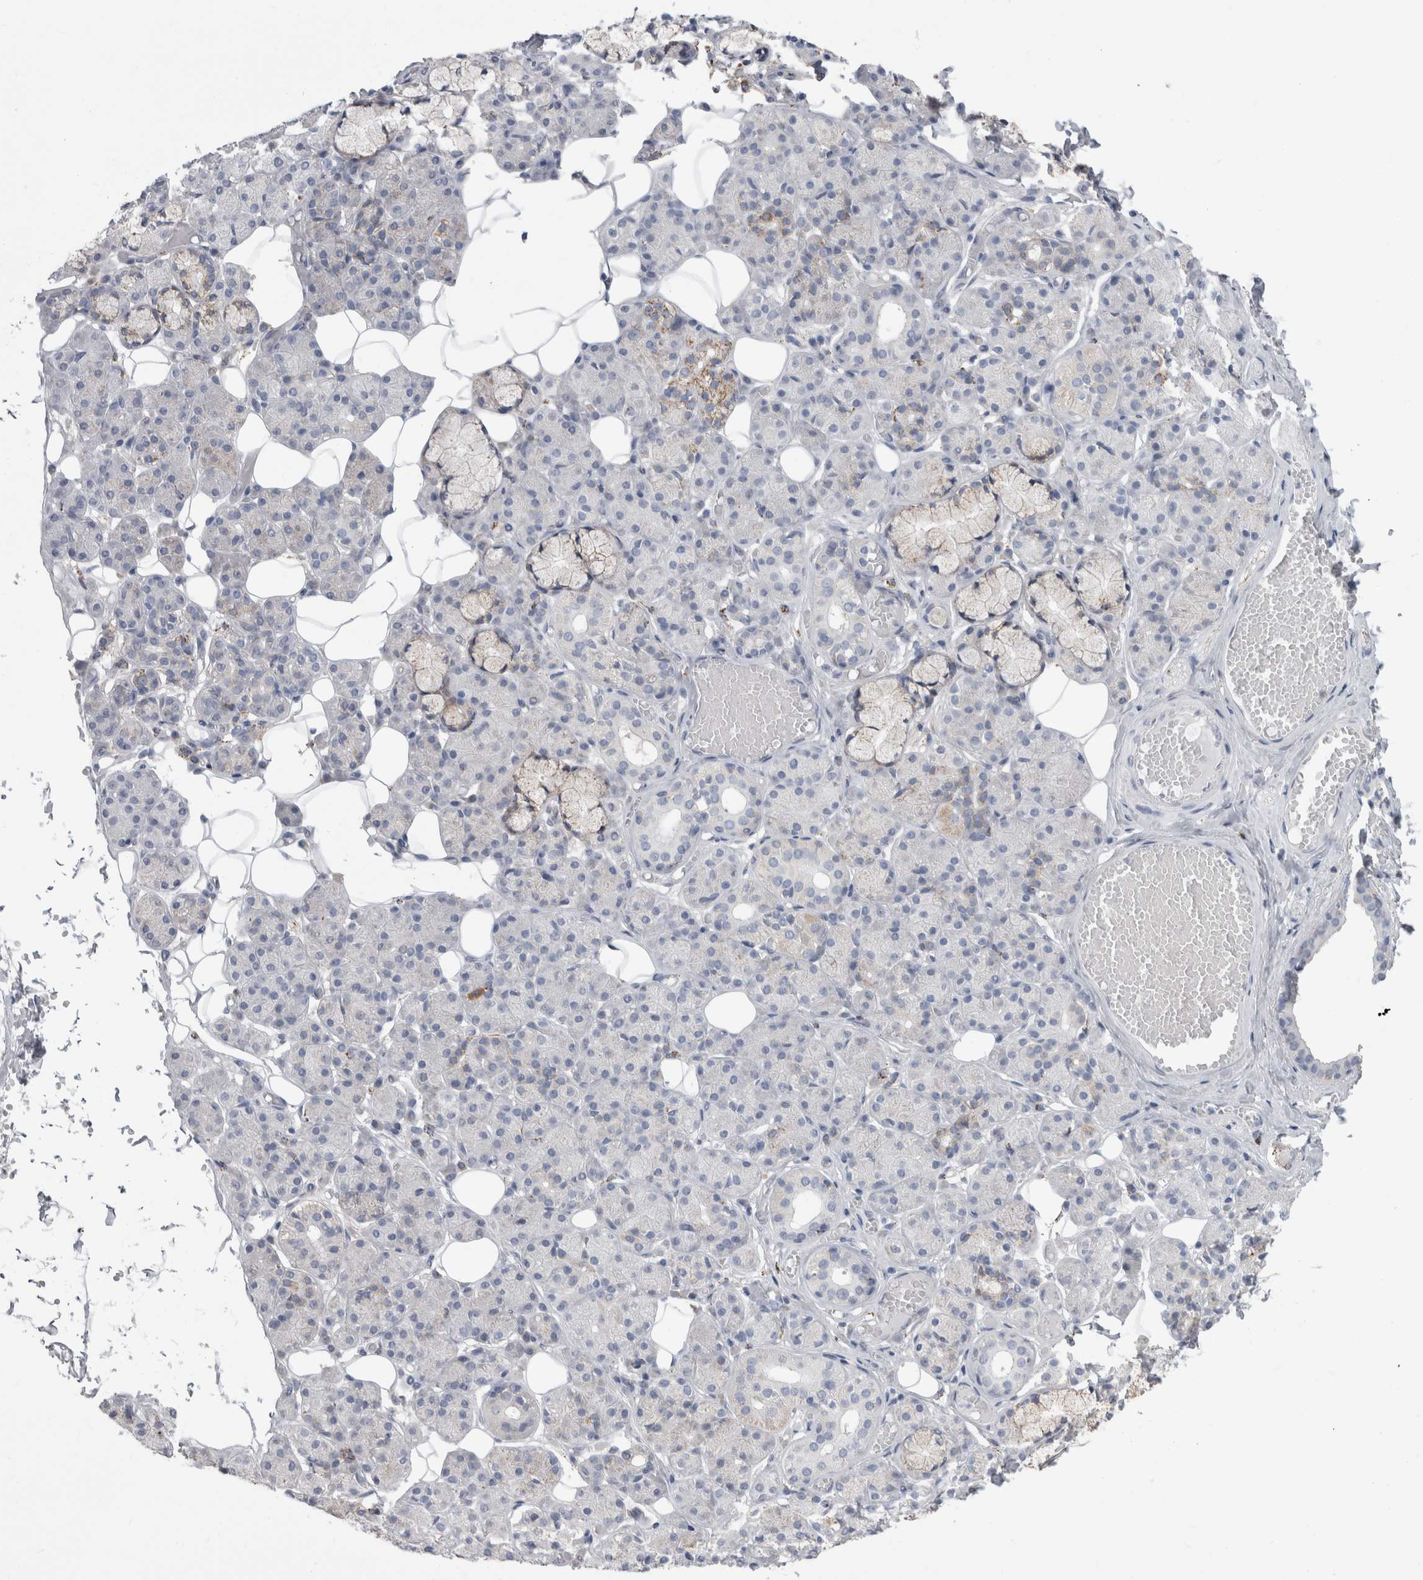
{"staining": {"intensity": "weak", "quantity": "<25%", "location": "cytoplasmic/membranous"}, "tissue": "salivary gland", "cell_type": "Glandular cells", "image_type": "normal", "snomed": [{"axis": "morphology", "description": "Normal tissue, NOS"}, {"axis": "topography", "description": "Salivary gland"}], "caption": "A histopathology image of salivary gland stained for a protein exhibits no brown staining in glandular cells.", "gene": "GATM", "patient": {"sex": "male", "age": 63}}